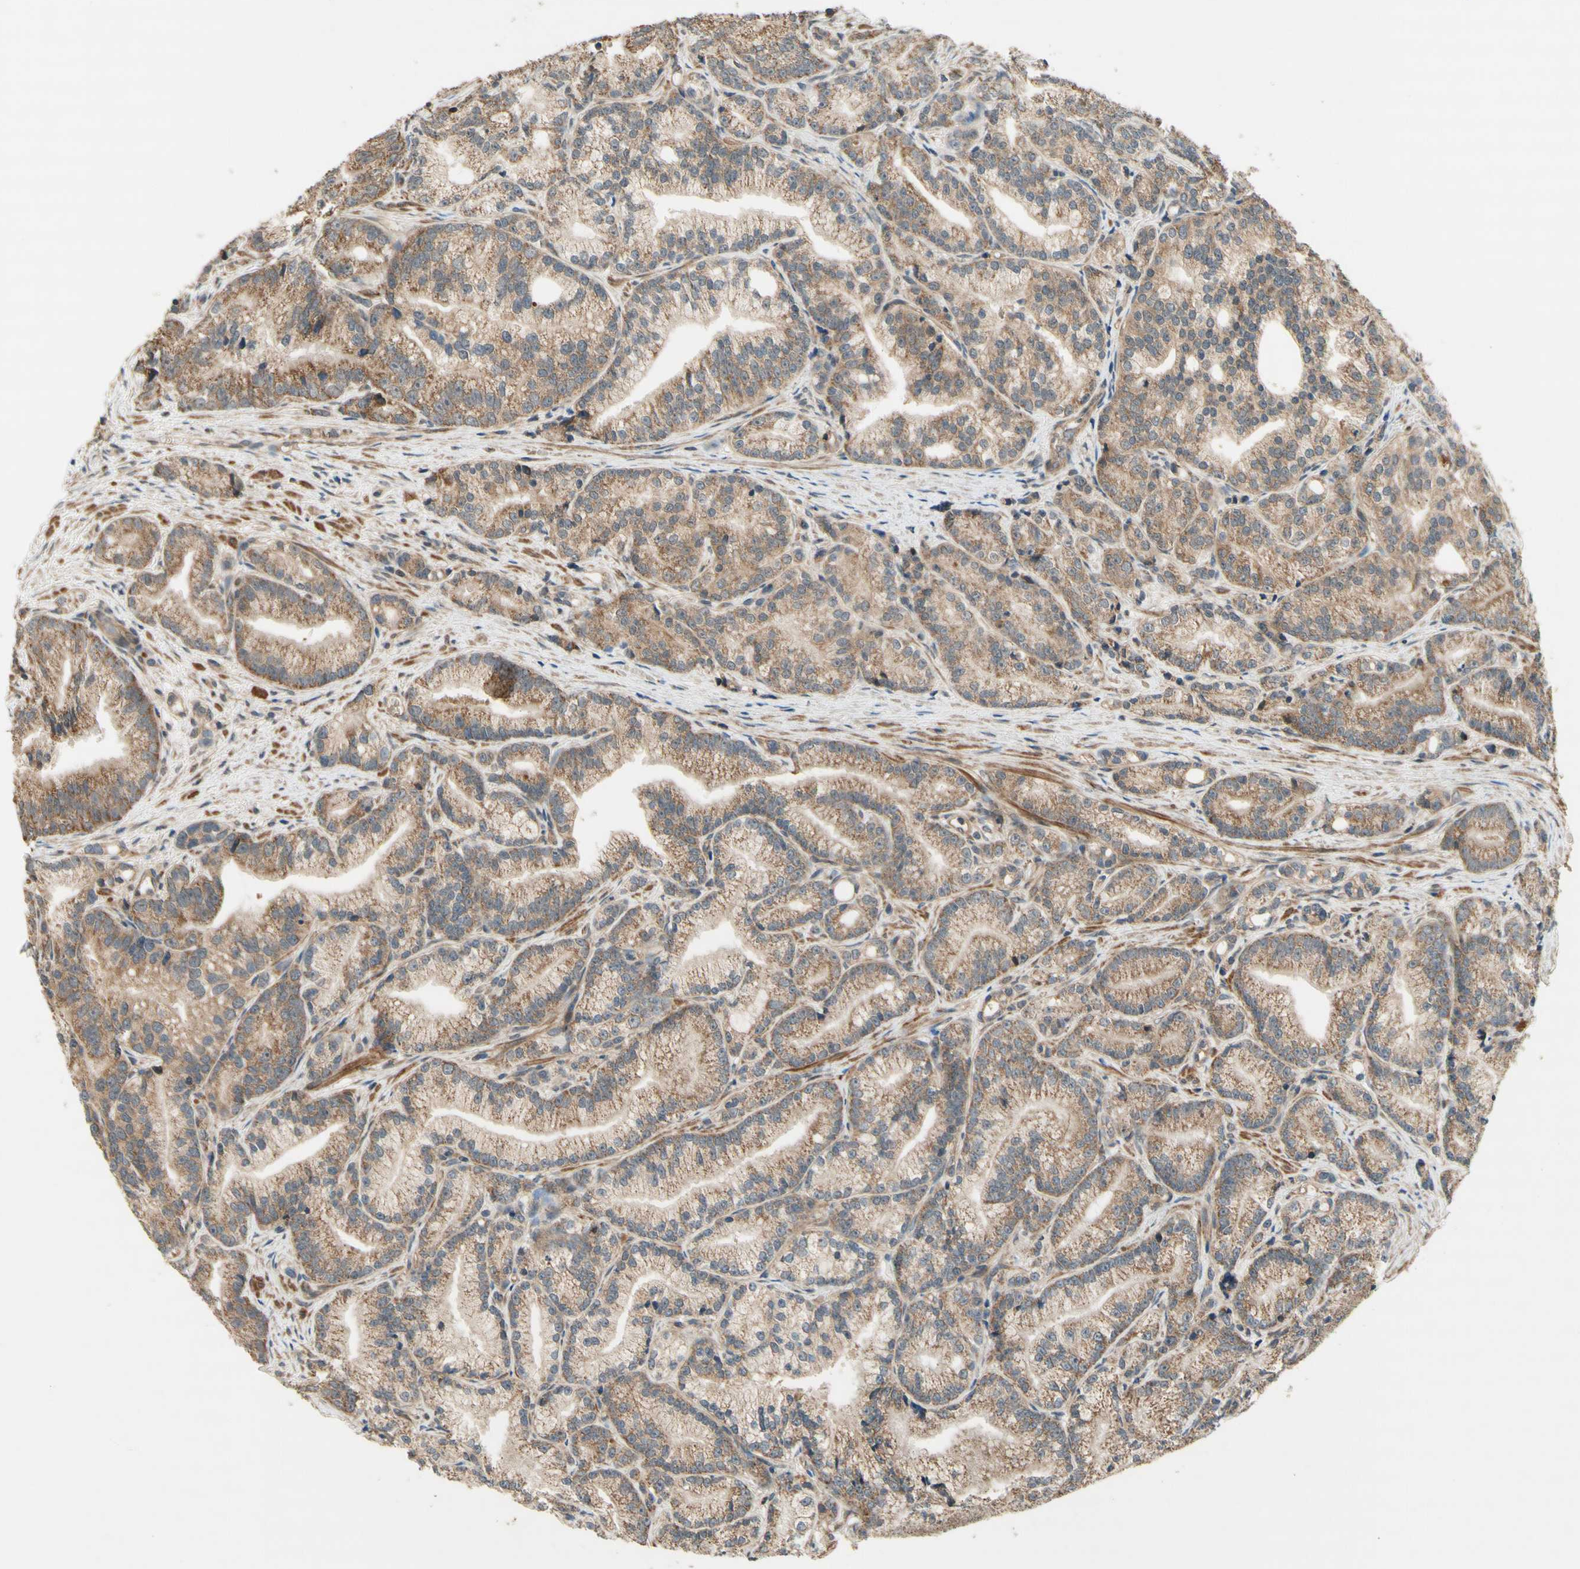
{"staining": {"intensity": "moderate", "quantity": "25%-75%", "location": "cytoplasmic/membranous"}, "tissue": "prostate cancer", "cell_type": "Tumor cells", "image_type": "cancer", "snomed": [{"axis": "morphology", "description": "Adenocarcinoma, Low grade"}, {"axis": "topography", "description": "Prostate"}], "caption": "Prostate cancer (adenocarcinoma (low-grade)) was stained to show a protein in brown. There is medium levels of moderate cytoplasmic/membranous staining in about 25%-75% of tumor cells. The staining was performed using DAB (3,3'-diaminobenzidine), with brown indicating positive protein expression. Nuclei are stained blue with hematoxylin.", "gene": "DDOST", "patient": {"sex": "male", "age": 89}}